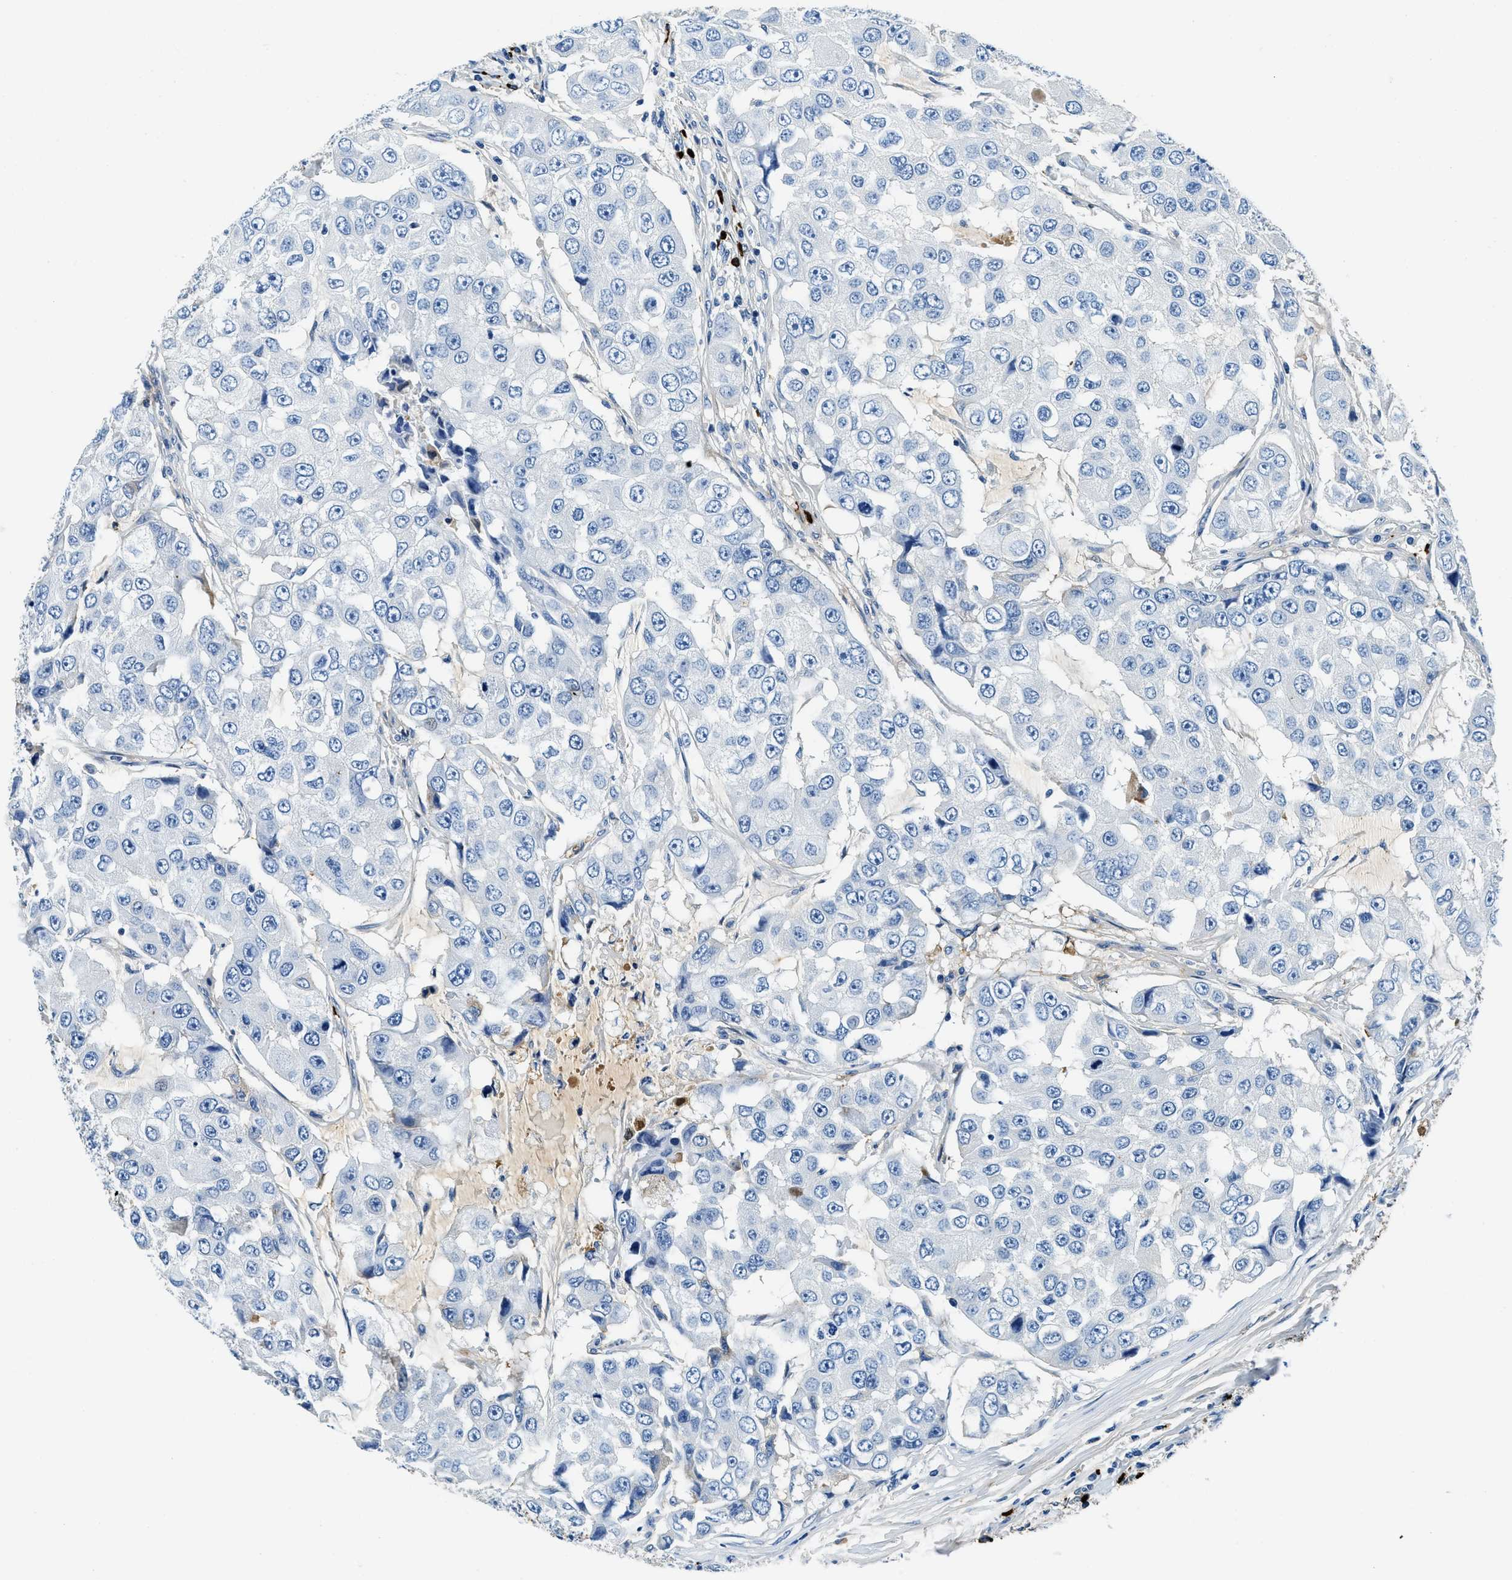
{"staining": {"intensity": "negative", "quantity": "none", "location": "none"}, "tissue": "breast cancer", "cell_type": "Tumor cells", "image_type": "cancer", "snomed": [{"axis": "morphology", "description": "Duct carcinoma"}, {"axis": "topography", "description": "Breast"}], "caption": "An image of breast intraductal carcinoma stained for a protein reveals no brown staining in tumor cells.", "gene": "TMEM186", "patient": {"sex": "female", "age": 27}}